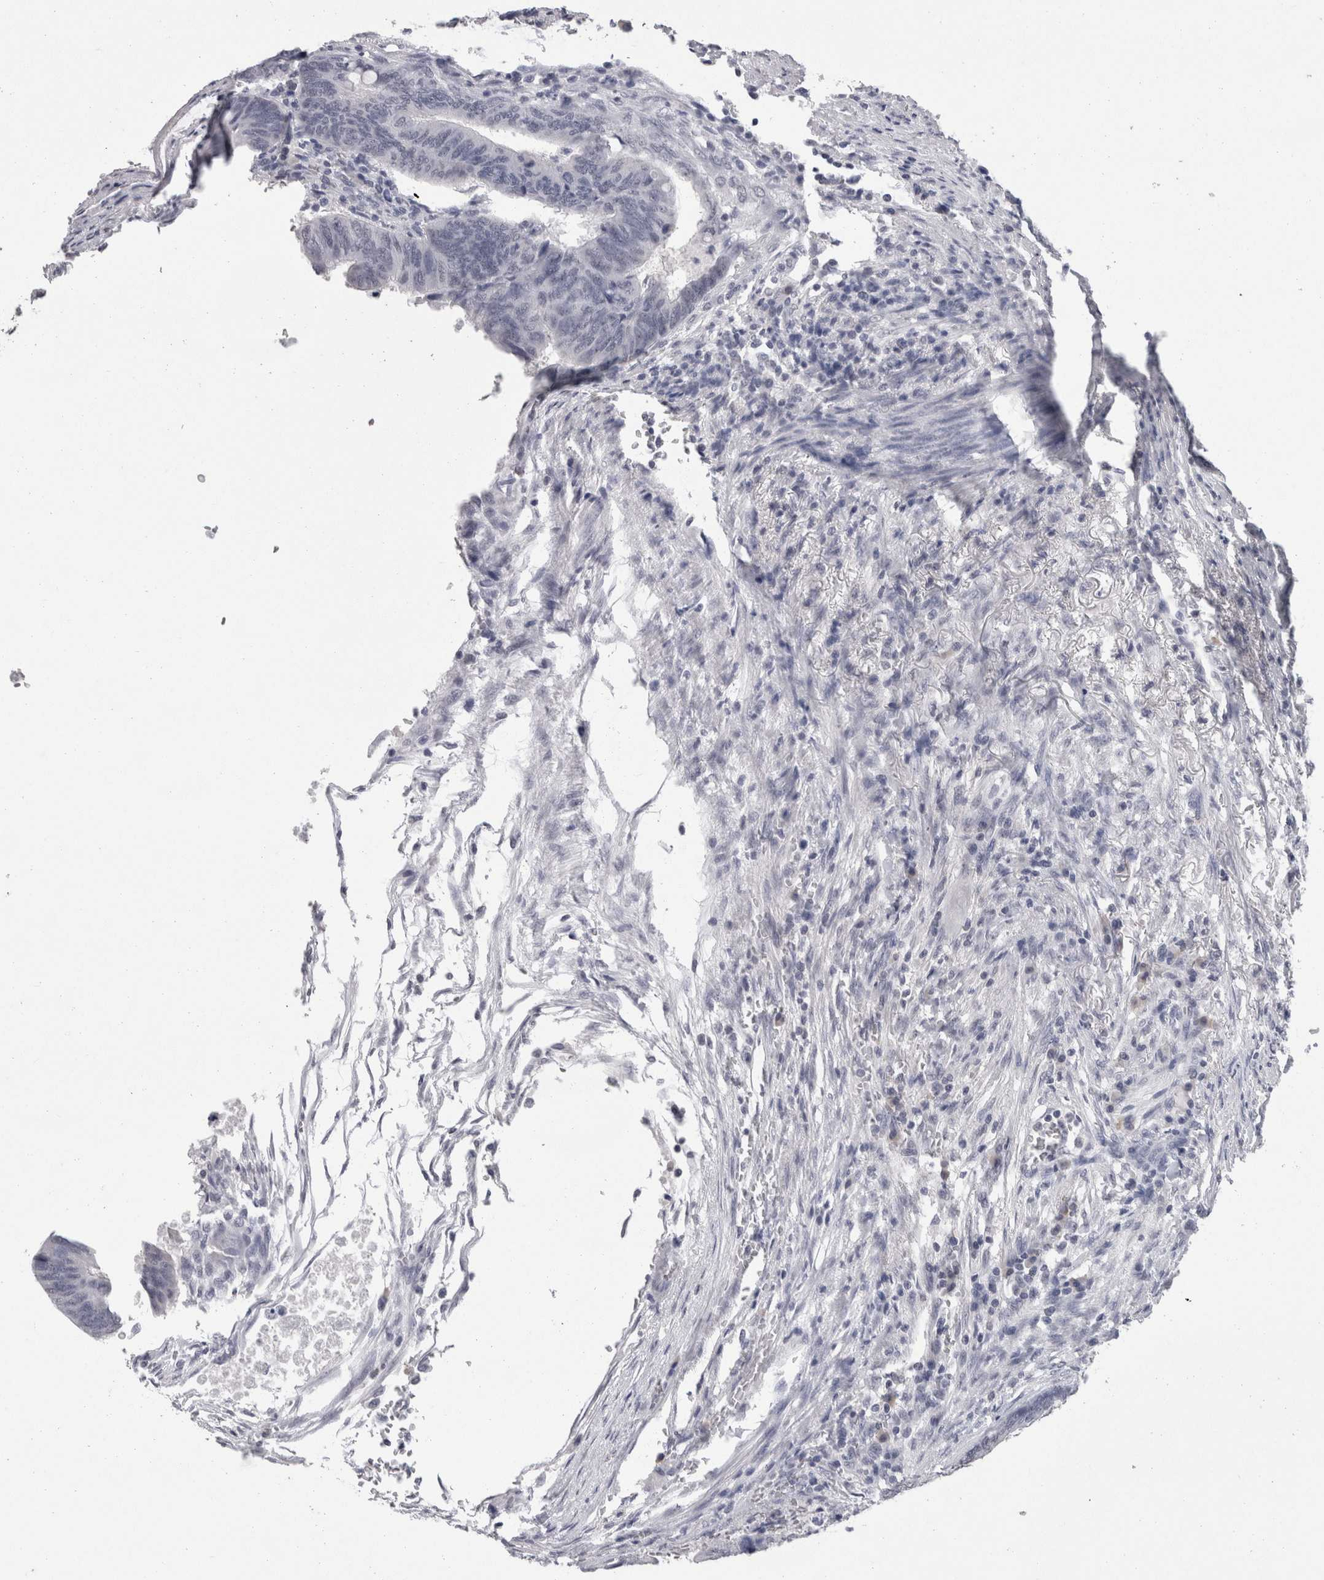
{"staining": {"intensity": "negative", "quantity": "none", "location": "none"}, "tissue": "colorectal cancer", "cell_type": "Tumor cells", "image_type": "cancer", "snomed": [{"axis": "morphology", "description": "Normal tissue, NOS"}, {"axis": "morphology", "description": "Adenocarcinoma, NOS"}, {"axis": "topography", "description": "Rectum"}, {"axis": "topography", "description": "Peripheral nerve tissue"}], "caption": "Image shows no significant protein staining in tumor cells of colorectal cancer.", "gene": "DDX17", "patient": {"sex": "male", "age": 92}}